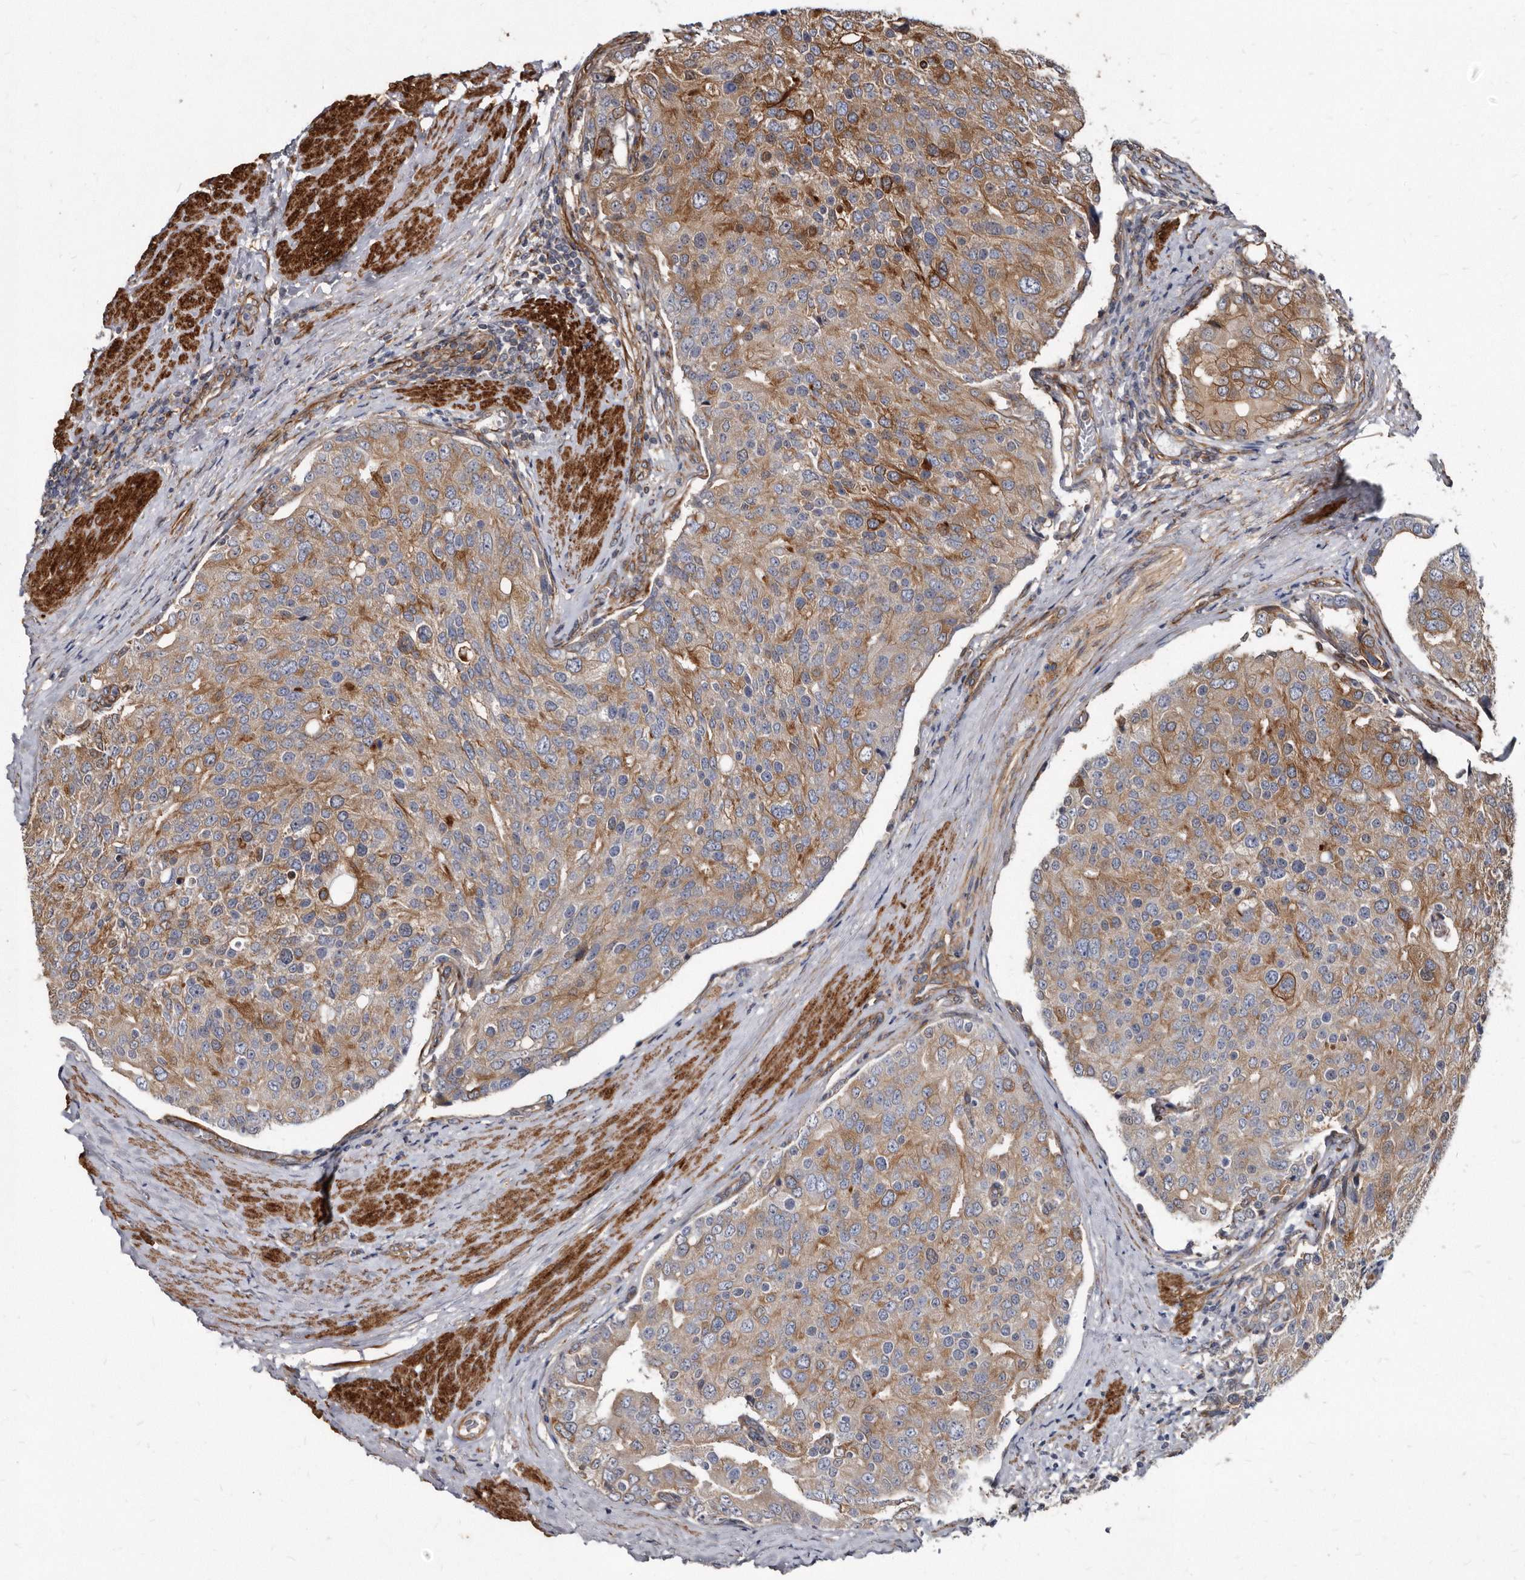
{"staining": {"intensity": "moderate", "quantity": "<25%", "location": "cytoplasmic/membranous"}, "tissue": "prostate cancer", "cell_type": "Tumor cells", "image_type": "cancer", "snomed": [{"axis": "morphology", "description": "Adenocarcinoma, High grade"}, {"axis": "topography", "description": "Prostate"}], "caption": "Immunohistochemical staining of prostate cancer demonstrates low levels of moderate cytoplasmic/membranous protein expression in about <25% of tumor cells.", "gene": "KCTD20", "patient": {"sex": "male", "age": 50}}